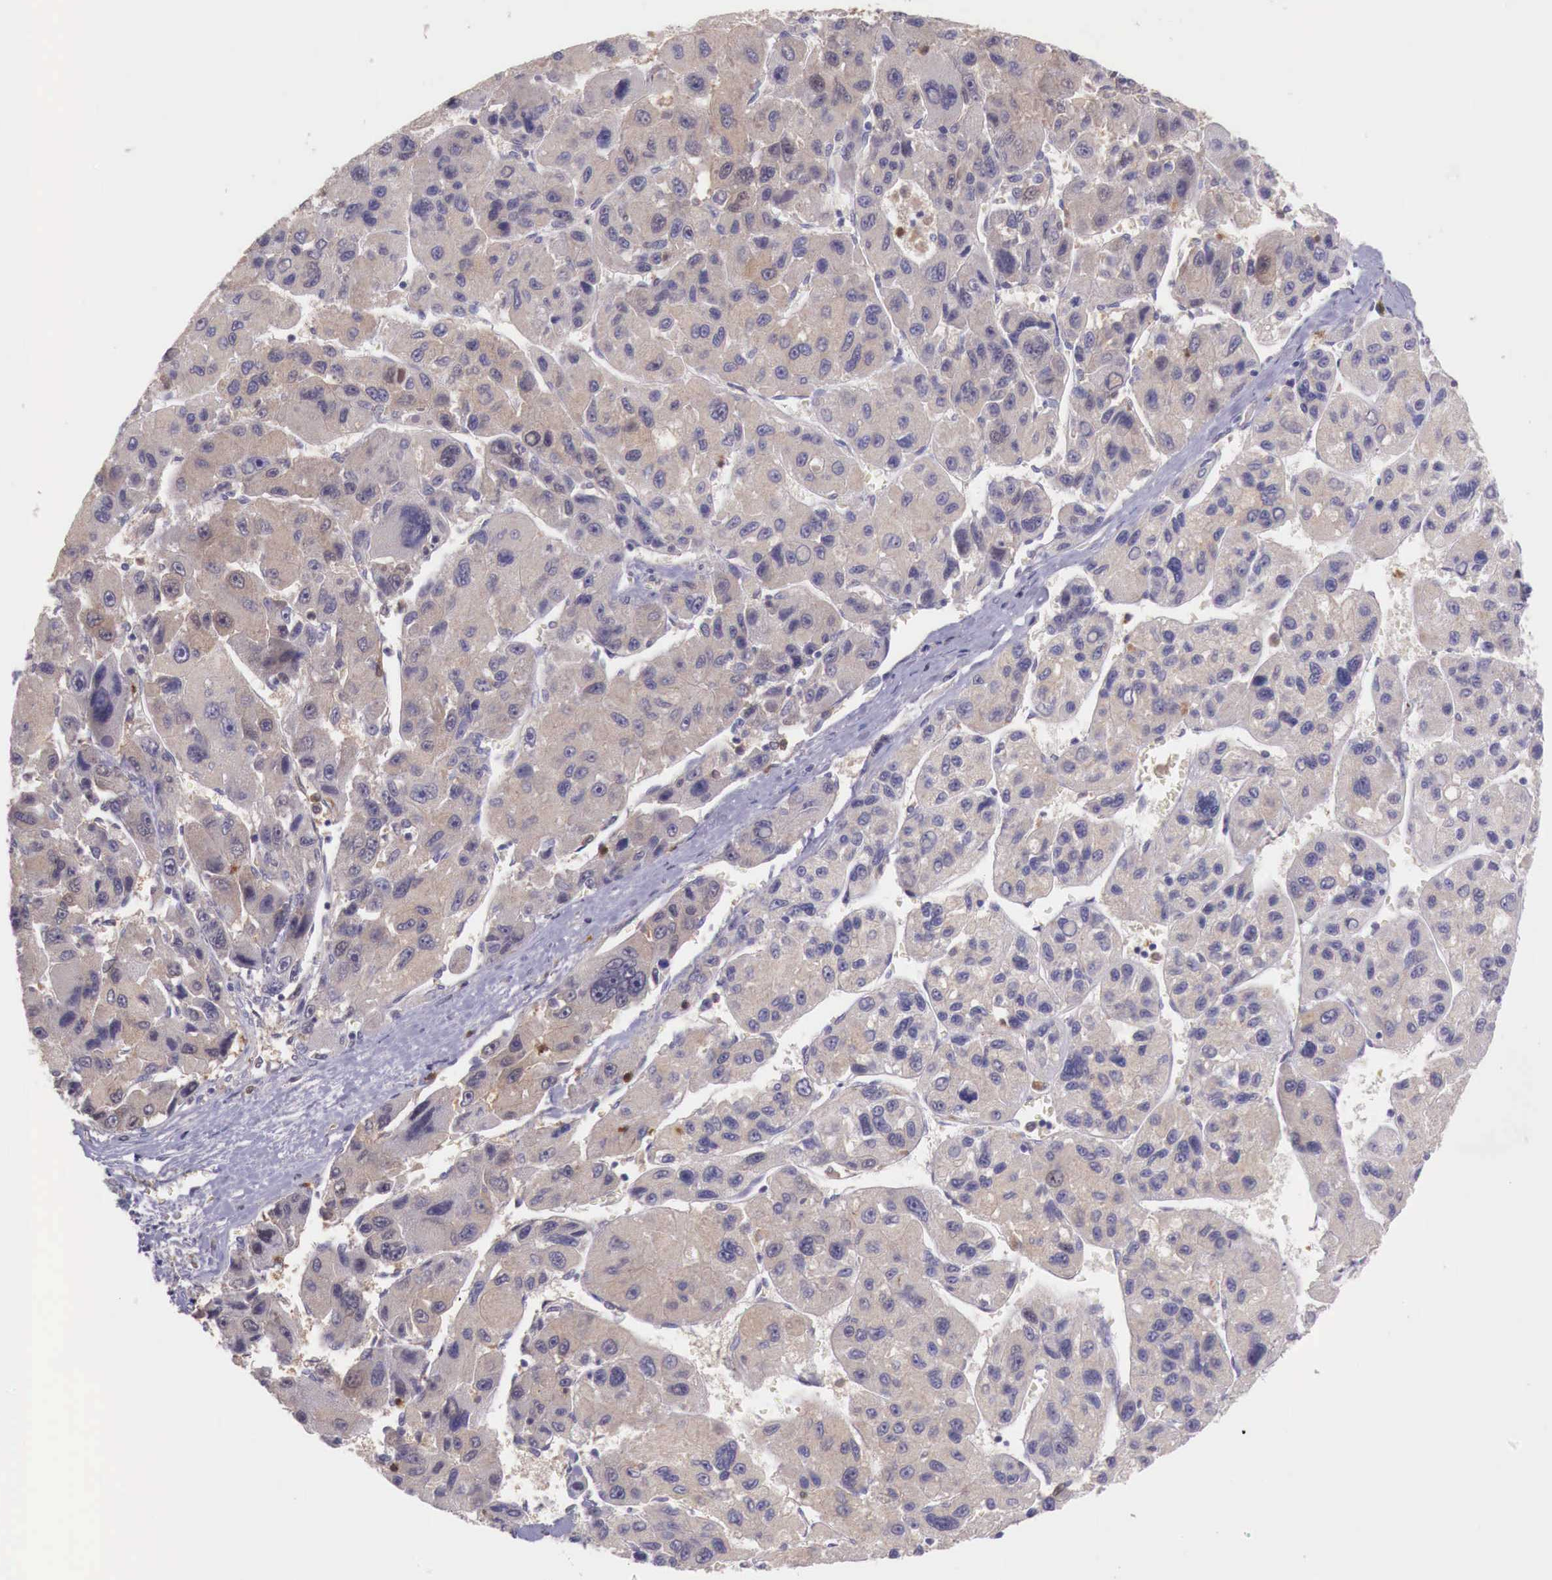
{"staining": {"intensity": "weak", "quantity": ">75%", "location": "cytoplasmic/membranous"}, "tissue": "liver cancer", "cell_type": "Tumor cells", "image_type": "cancer", "snomed": [{"axis": "morphology", "description": "Carcinoma, Hepatocellular, NOS"}, {"axis": "topography", "description": "Liver"}], "caption": "The photomicrograph exhibits immunohistochemical staining of liver hepatocellular carcinoma. There is weak cytoplasmic/membranous positivity is identified in approximately >75% of tumor cells.", "gene": "GAB2", "patient": {"sex": "male", "age": 64}}